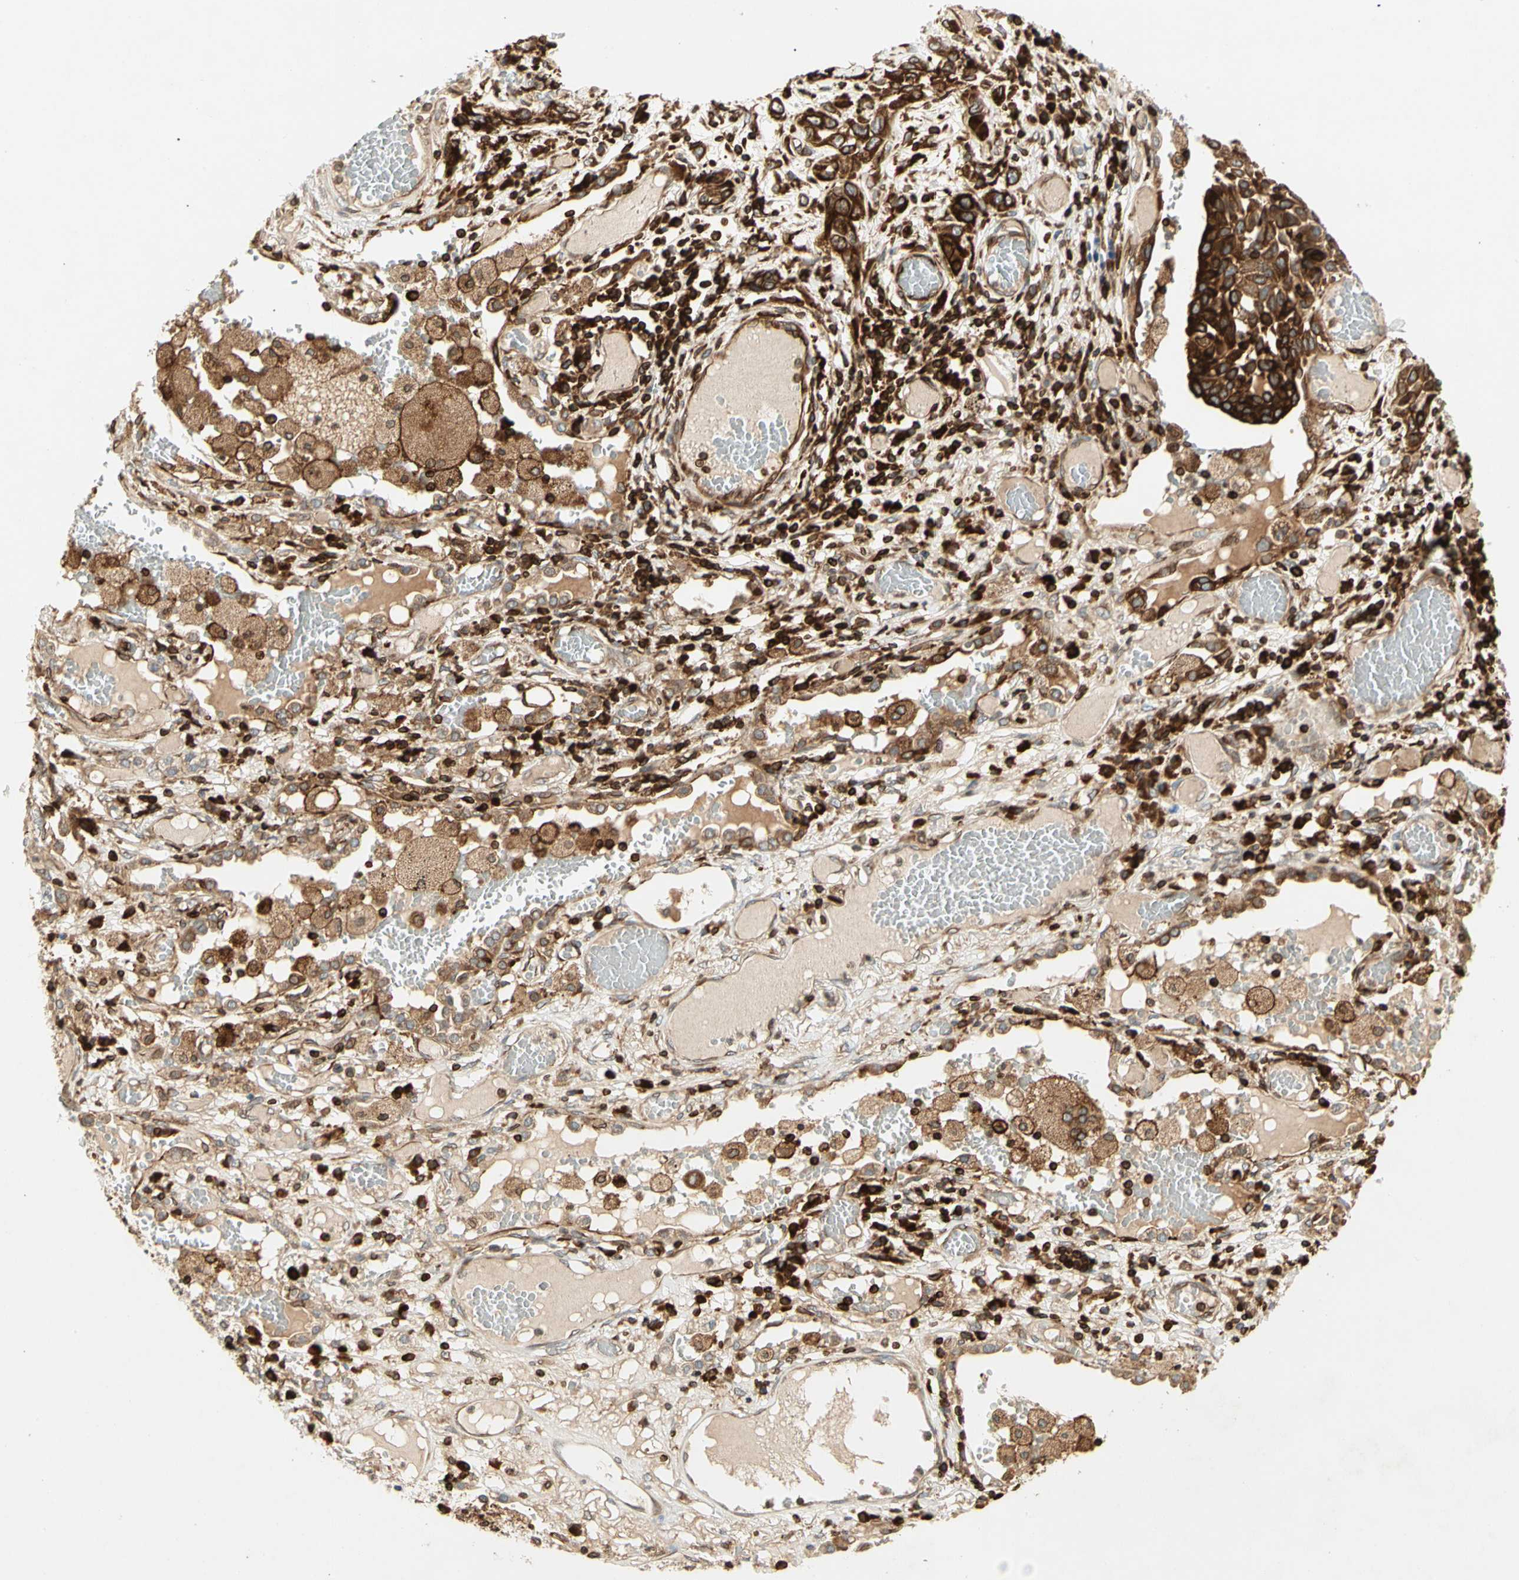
{"staining": {"intensity": "strong", "quantity": ">75%", "location": "cytoplasmic/membranous"}, "tissue": "lung cancer", "cell_type": "Tumor cells", "image_type": "cancer", "snomed": [{"axis": "morphology", "description": "Squamous cell carcinoma, NOS"}, {"axis": "topography", "description": "Lung"}], "caption": "Strong cytoplasmic/membranous staining is appreciated in approximately >75% of tumor cells in lung cancer.", "gene": "TAPBP", "patient": {"sex": "male", "age": 71}}